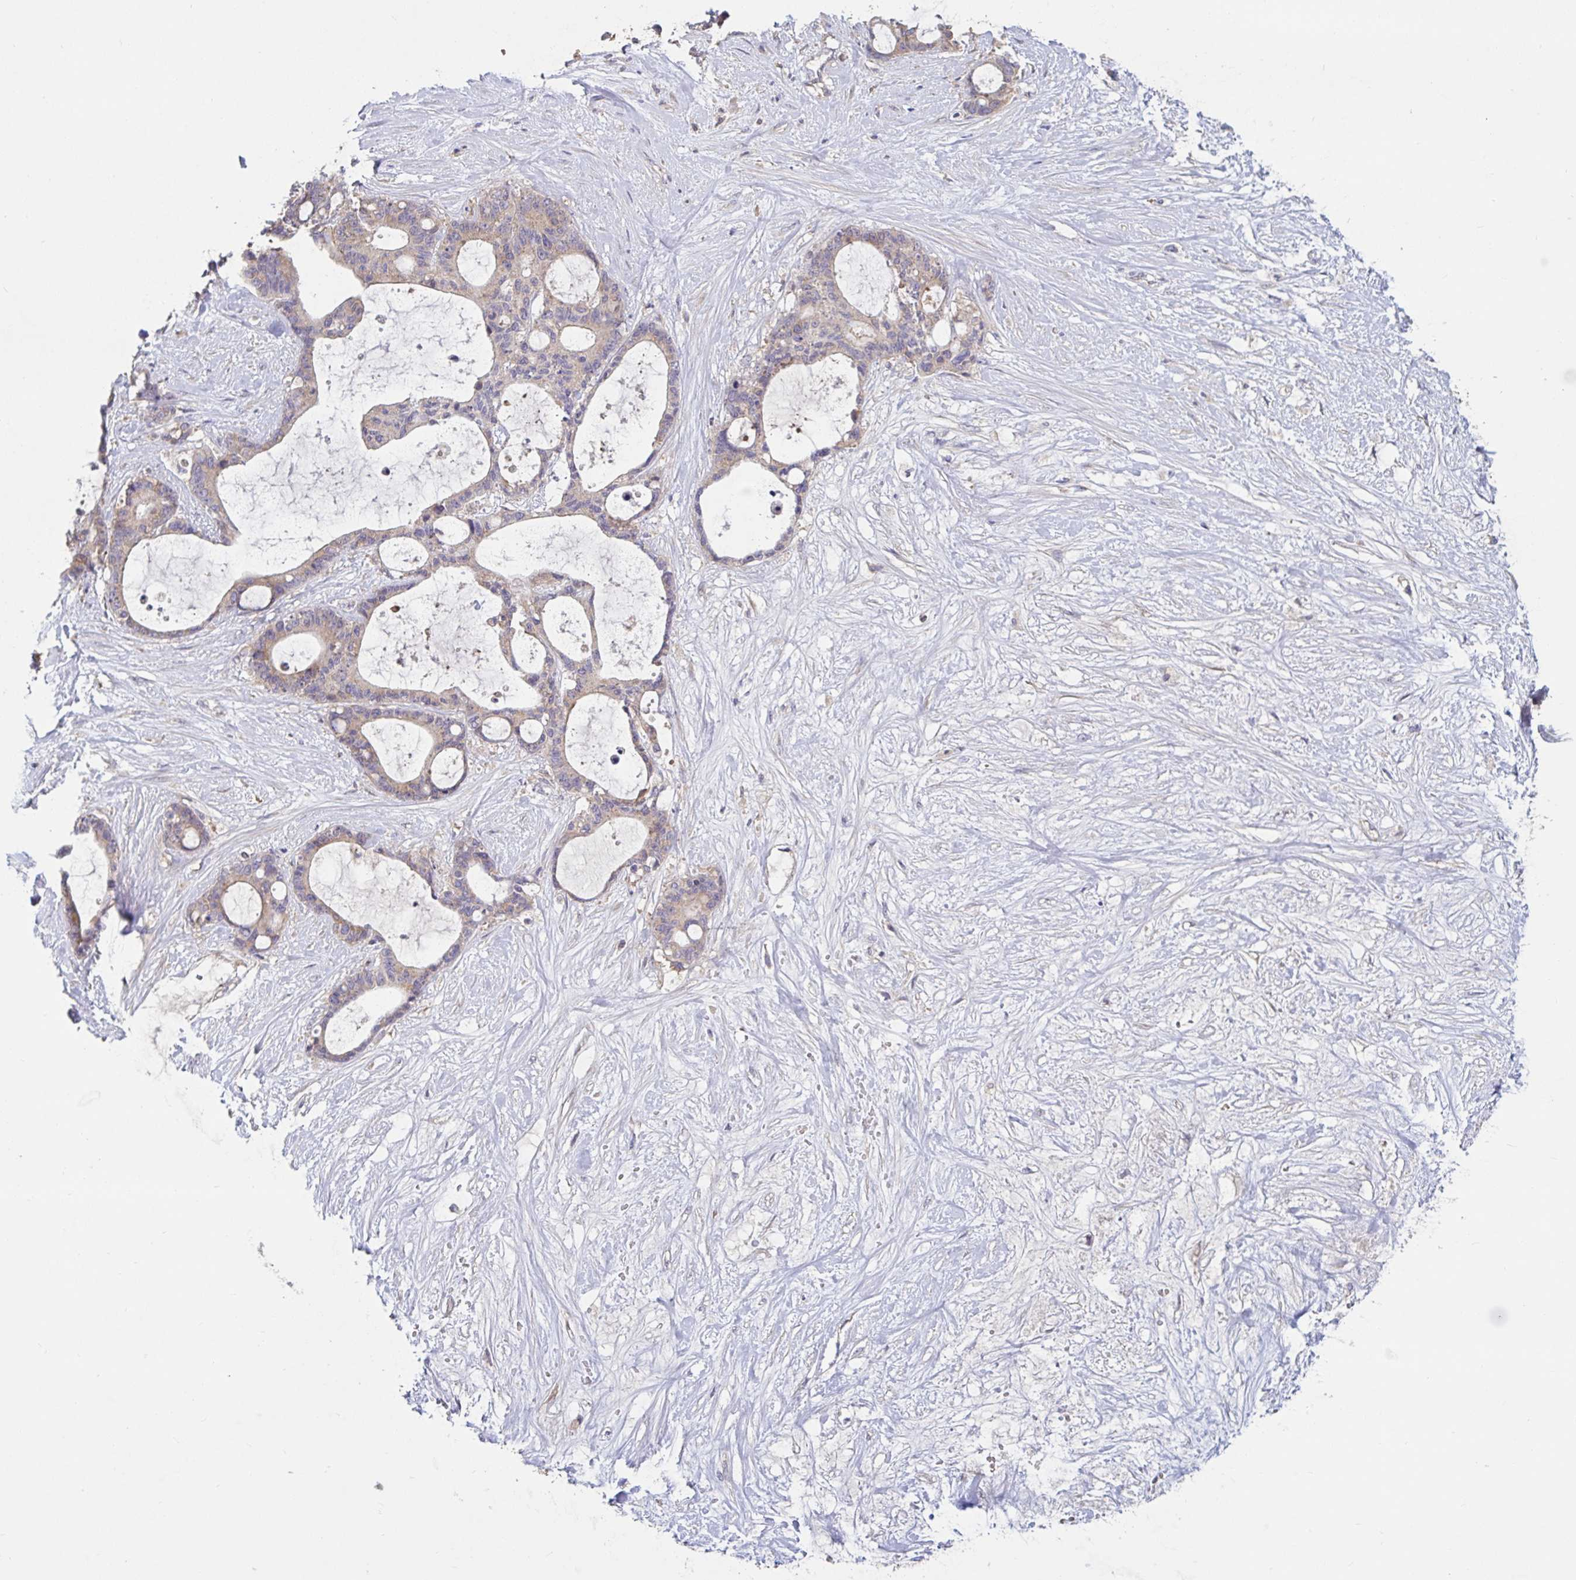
{"staining": {"intensity": "weak", "quantity": "<25%", "location": "cytoplasmic/membranous"}, "tissue": "liver cancer", "cell_type": "Tumor cells", "image_type": "cancer", "snomed": [{"axis": "morphology", "description": "Normal tissue, NOS"}, {"axis": "morphology", "description": "Cholangiocarcinoma"}, {"axis": "topography", "description": "Liver"}, {"axis": "topography", "description": "Peripheral nerve tissue"}], "caption": "DAB immunohistochemical staining of liver cancer shows no significant positivity in tumor cells.", "gene": "LARP1", "patient": {"sex": "female", "age": 73}}